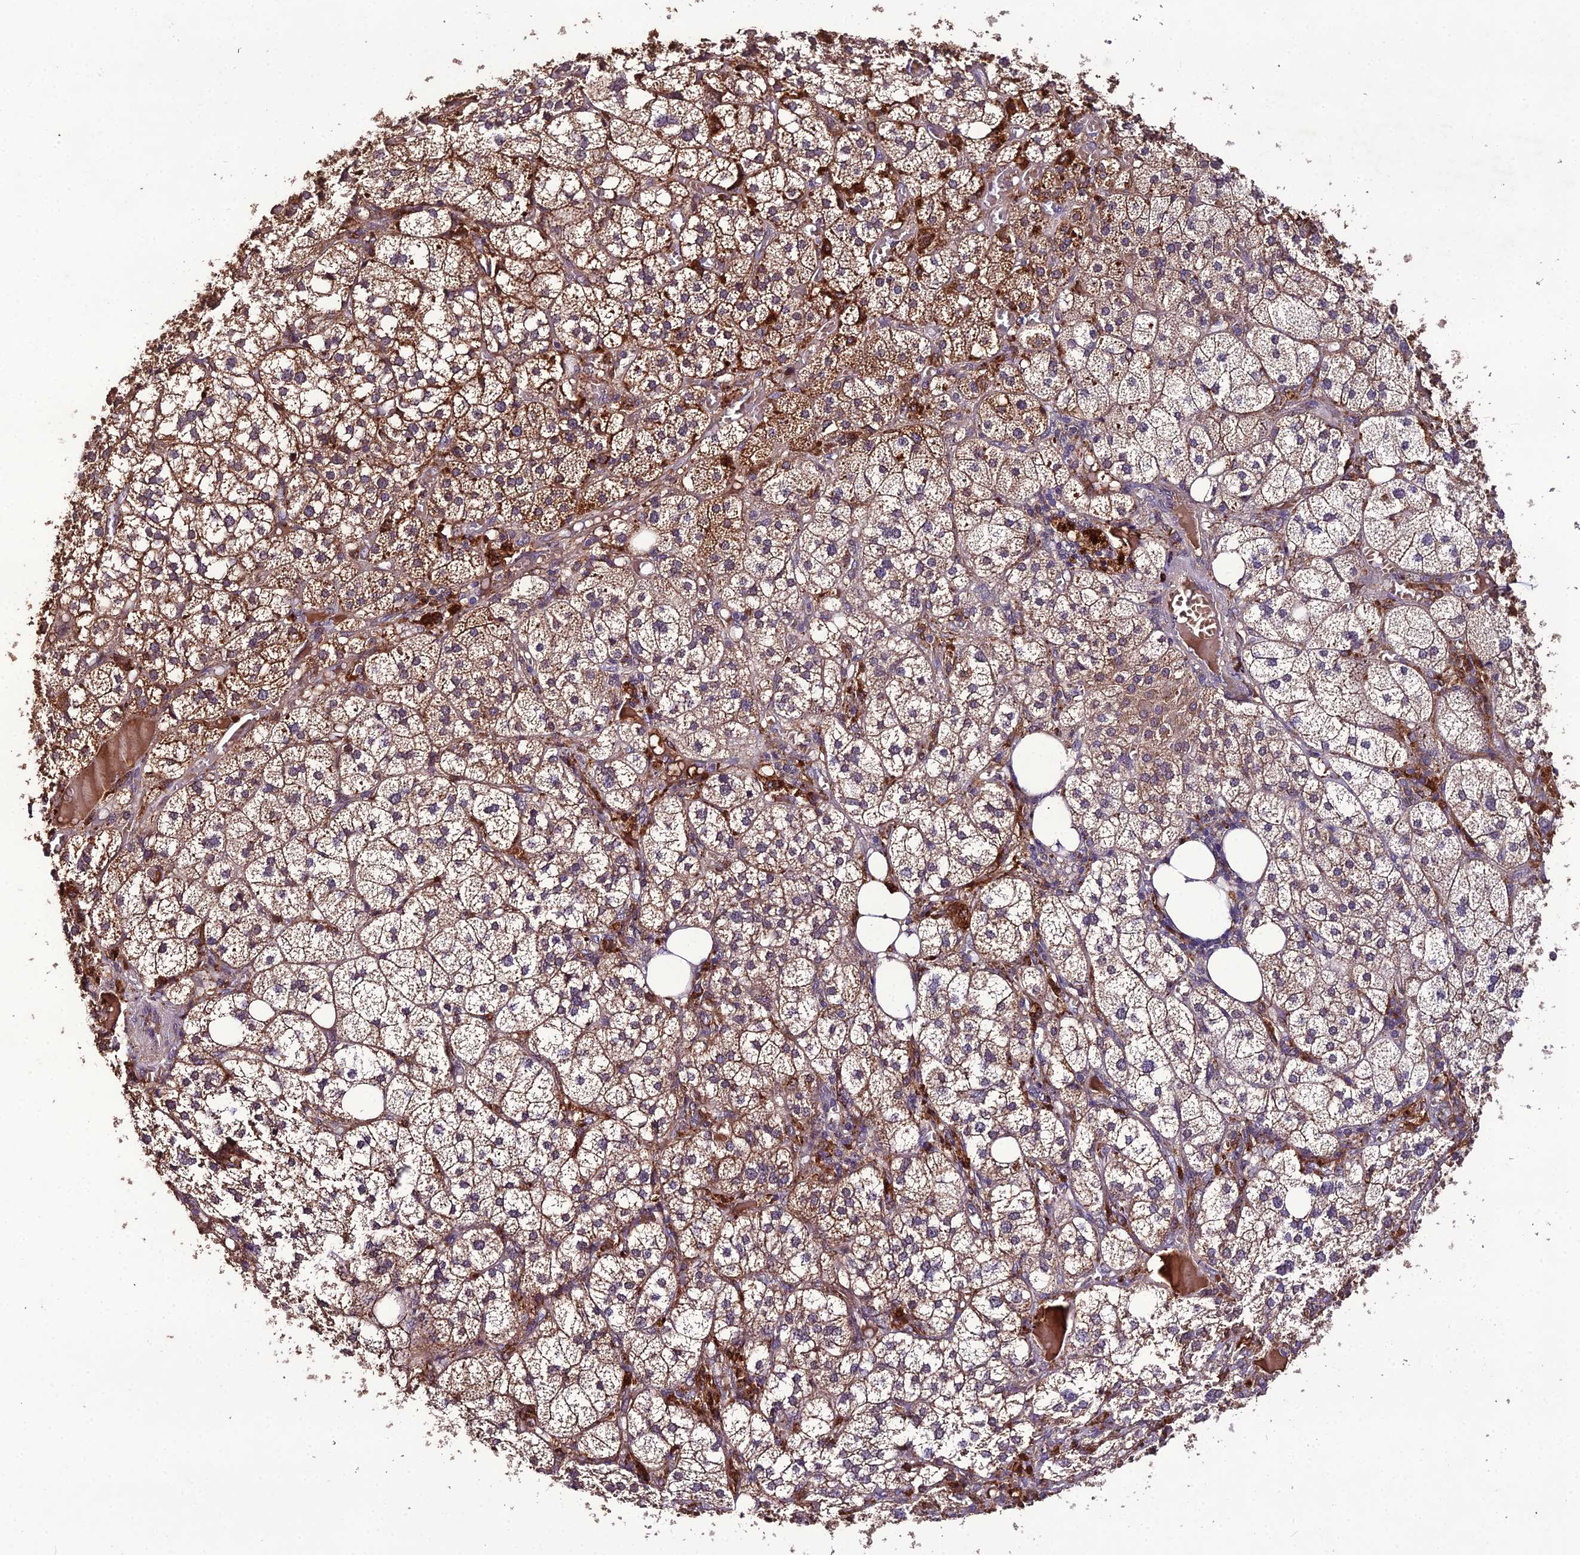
{"staining": {"intensity": "moderate", "quantity": ">75%", "location": "cytoplasmic/membranous"}, "tissue": "adrenal gland", "cell_type": "Glandular cells", "image_type": "normal", "snomed": [{"axis": "morphology", "description": "Normal tissue, NOS"}, {"axis": "topography", "description": "Adrenal gland"}], "caption": "IHC of benign adrenal gland displays medium levels of moderate cytoplasmic/membranous staining in about >75% of glandular cells.", "gene": "KCTD16", "patient": {"sex": "female", "age": 61}}